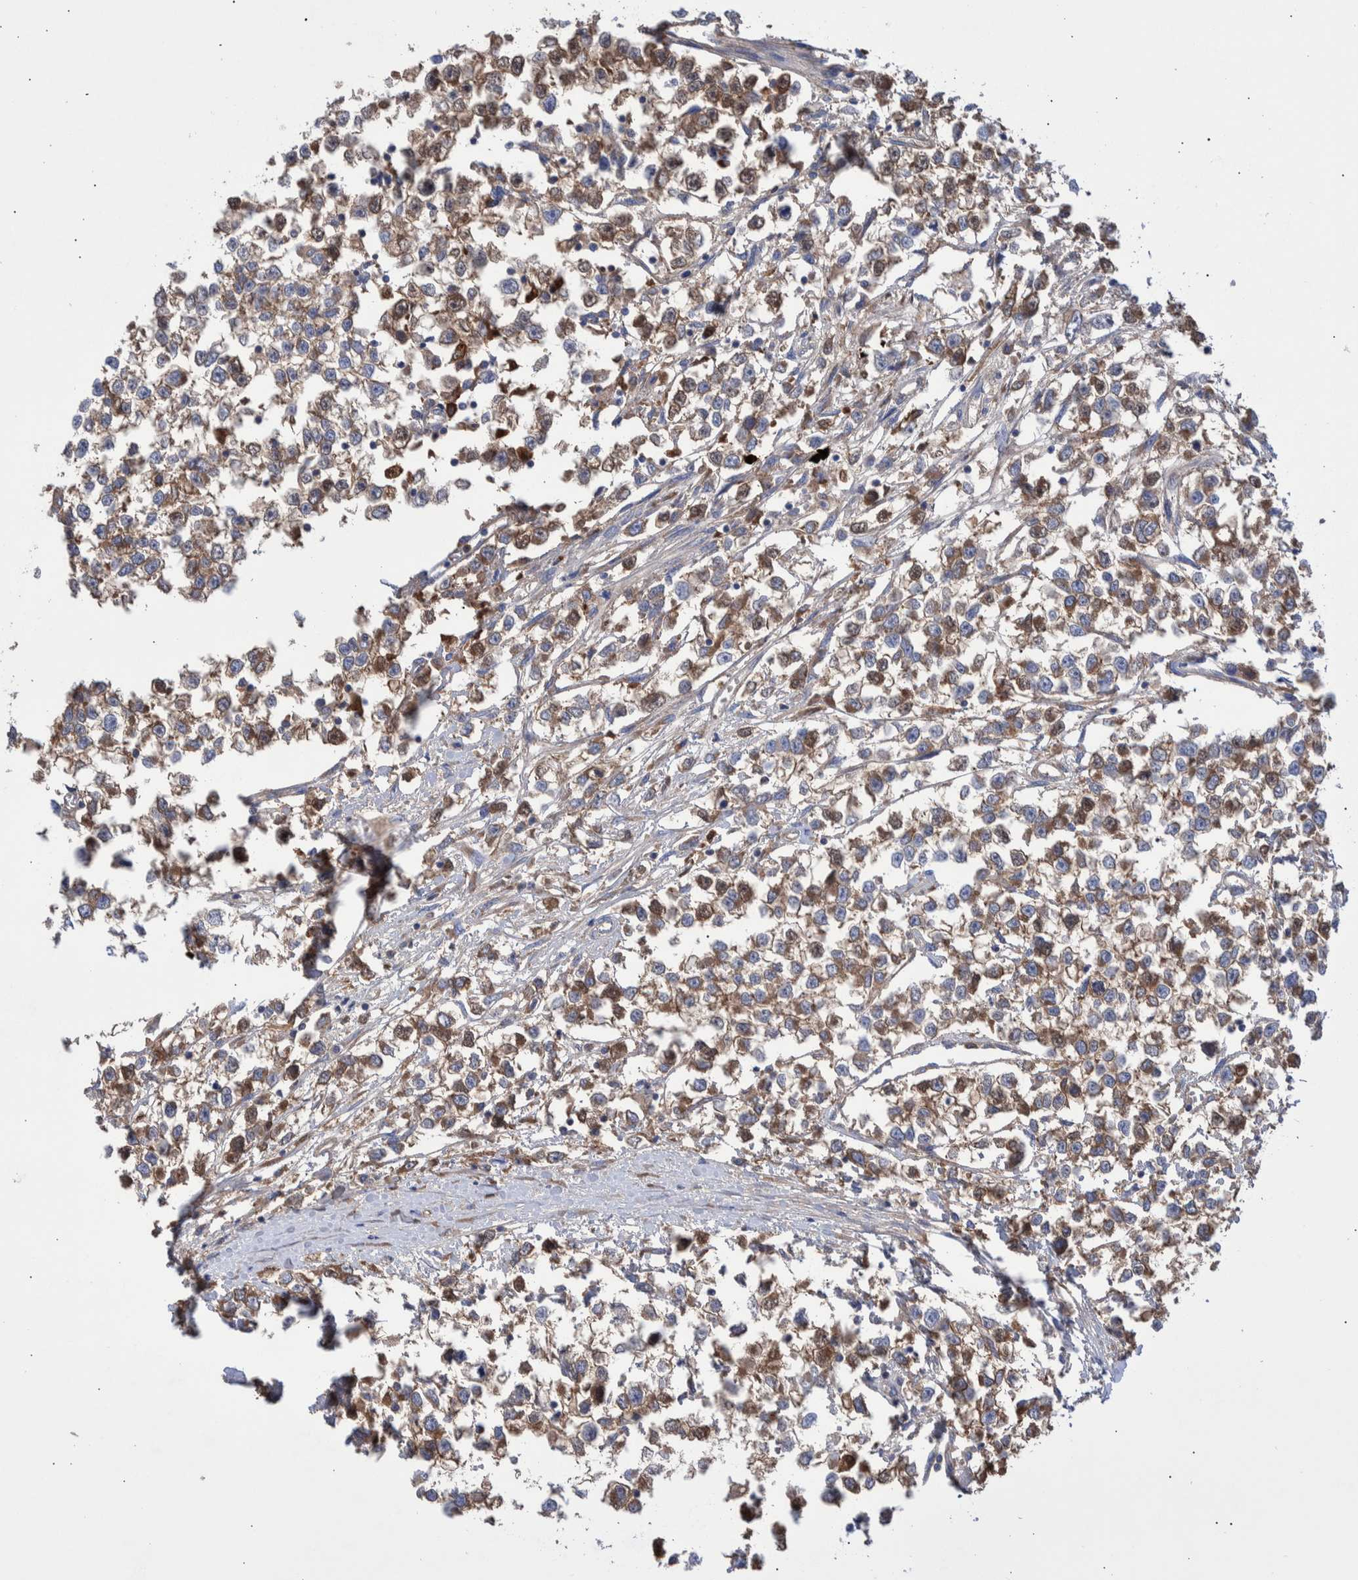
{"staining": {"intensity": "moderate", "quantity": ">75%", "location": "cytoplasmic/membranous"}, "tissue": "testis cancer", "cell_type": "Tumor cells", "image_type": "cancer", "snomed": [{"axis": "morphology", "description": "Seminoma, NOS"}, {"axis": "morphology", "description": "Carcinoma, Embryonal, NOS"}, {"axis": "topography", "description": "Testis"}], "caption": "Immunohistochemical staining of human testis cancer (seminoma) shows moderate cytoplasmic/membranous protein positivity in about >75% of tumor cells.", "gene": "DLL4", "patient": {"sex": "male", "age": 51}}